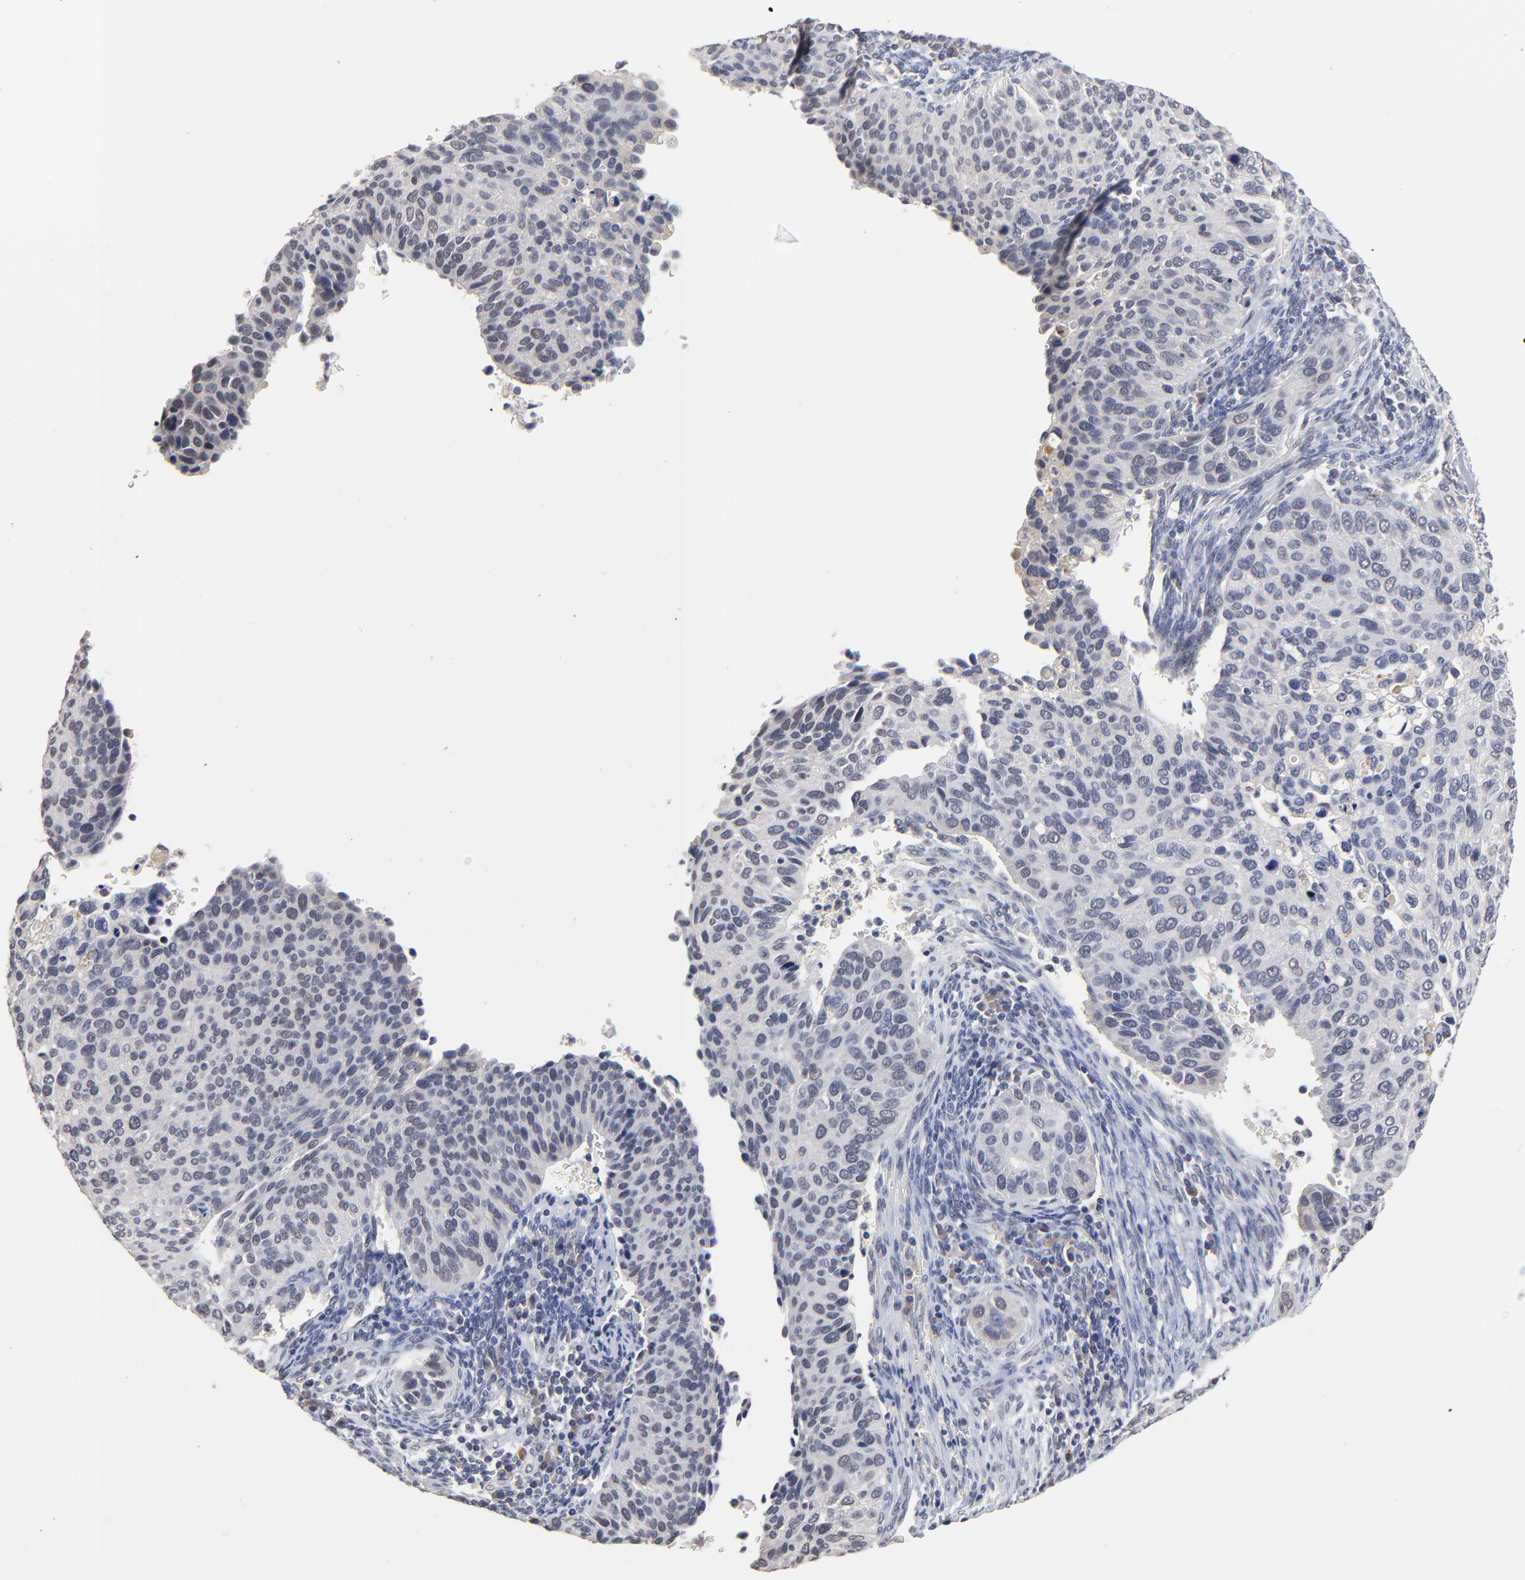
{"staining": {"intensity": "negative", "quantity": "none", "location": "none"}, "tissue": "cervical cancer", "cell_type": "Tumor cells", "image_type": "cancer", "snomed": [{"axis": "morphology", "description": "Adenocarcinoma, NOS"}, {"axis": "topography", "description": "Cervix"}], "caption": "The micrograph shows no significant expression in tumor cells of cervical adenocarcinoma.", "gene": "FAM199X", "patient": {"sex": "female", "age": 29}}